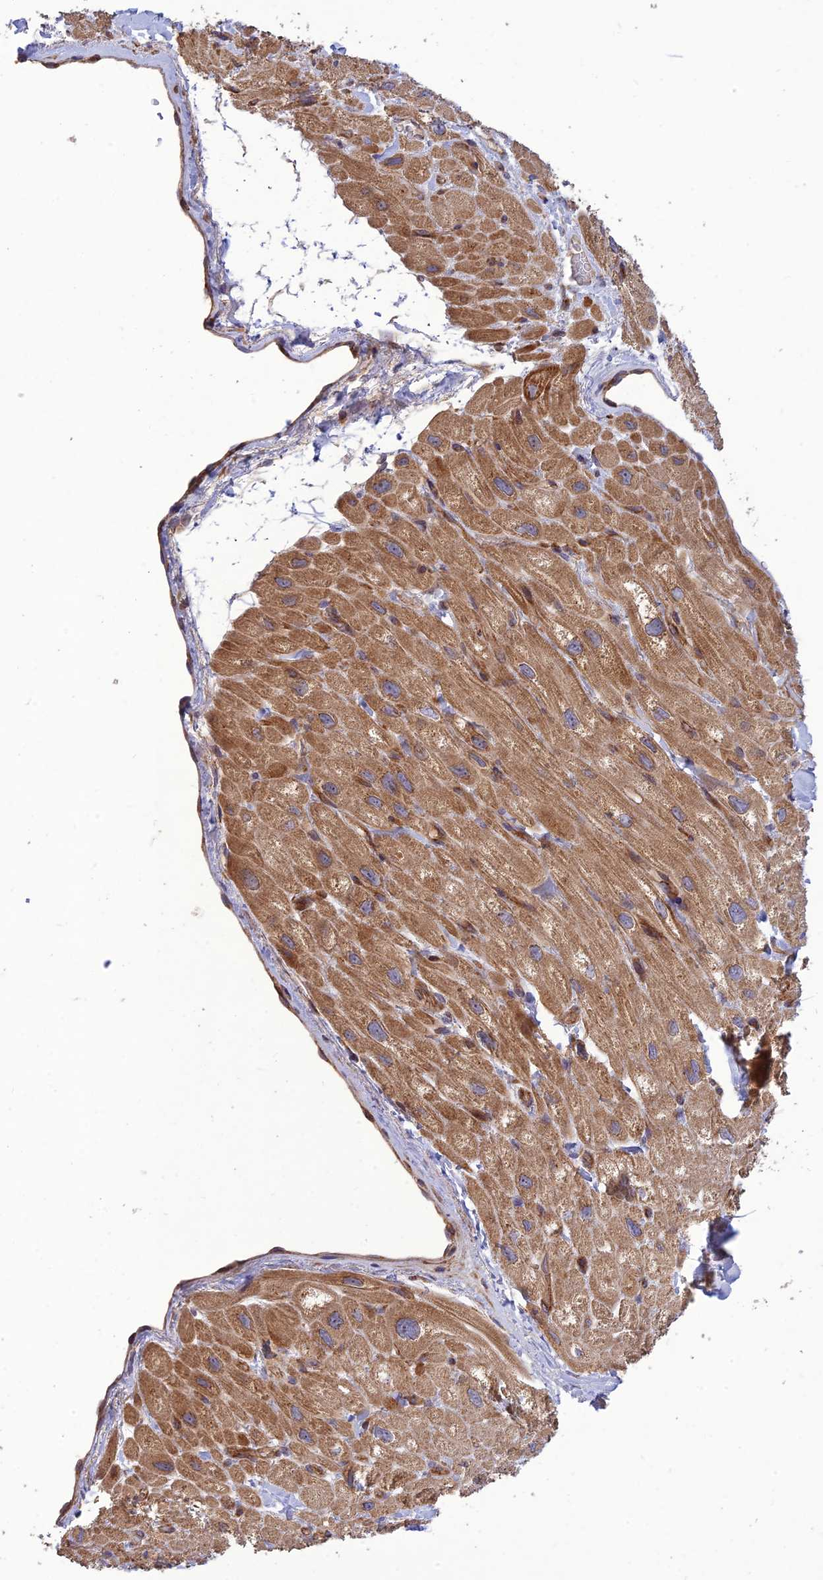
{"staining": {"intensity": "moderate", "quantity": ">75%", "location": "cytoplasmic/membranous"}, "tissue": "heart muscle", "cell_type": "Cardiomyocytes", "image_type": "normal", "snomed": [{"axis": "morphology", "description": "Normal tissue, NOS"}, {"axis": "topography", "description": "Heart"}], "caption": "IHC photomicrograph of benign human heart muscle stained for a protein (brown), which demonstrates medium levels of moderate cytoplasmic/membranous positivity in approximately >75% of cardiomyocytes.", "gene": "TMEM131L", "patient": {"sex": "male", "age": 65}}